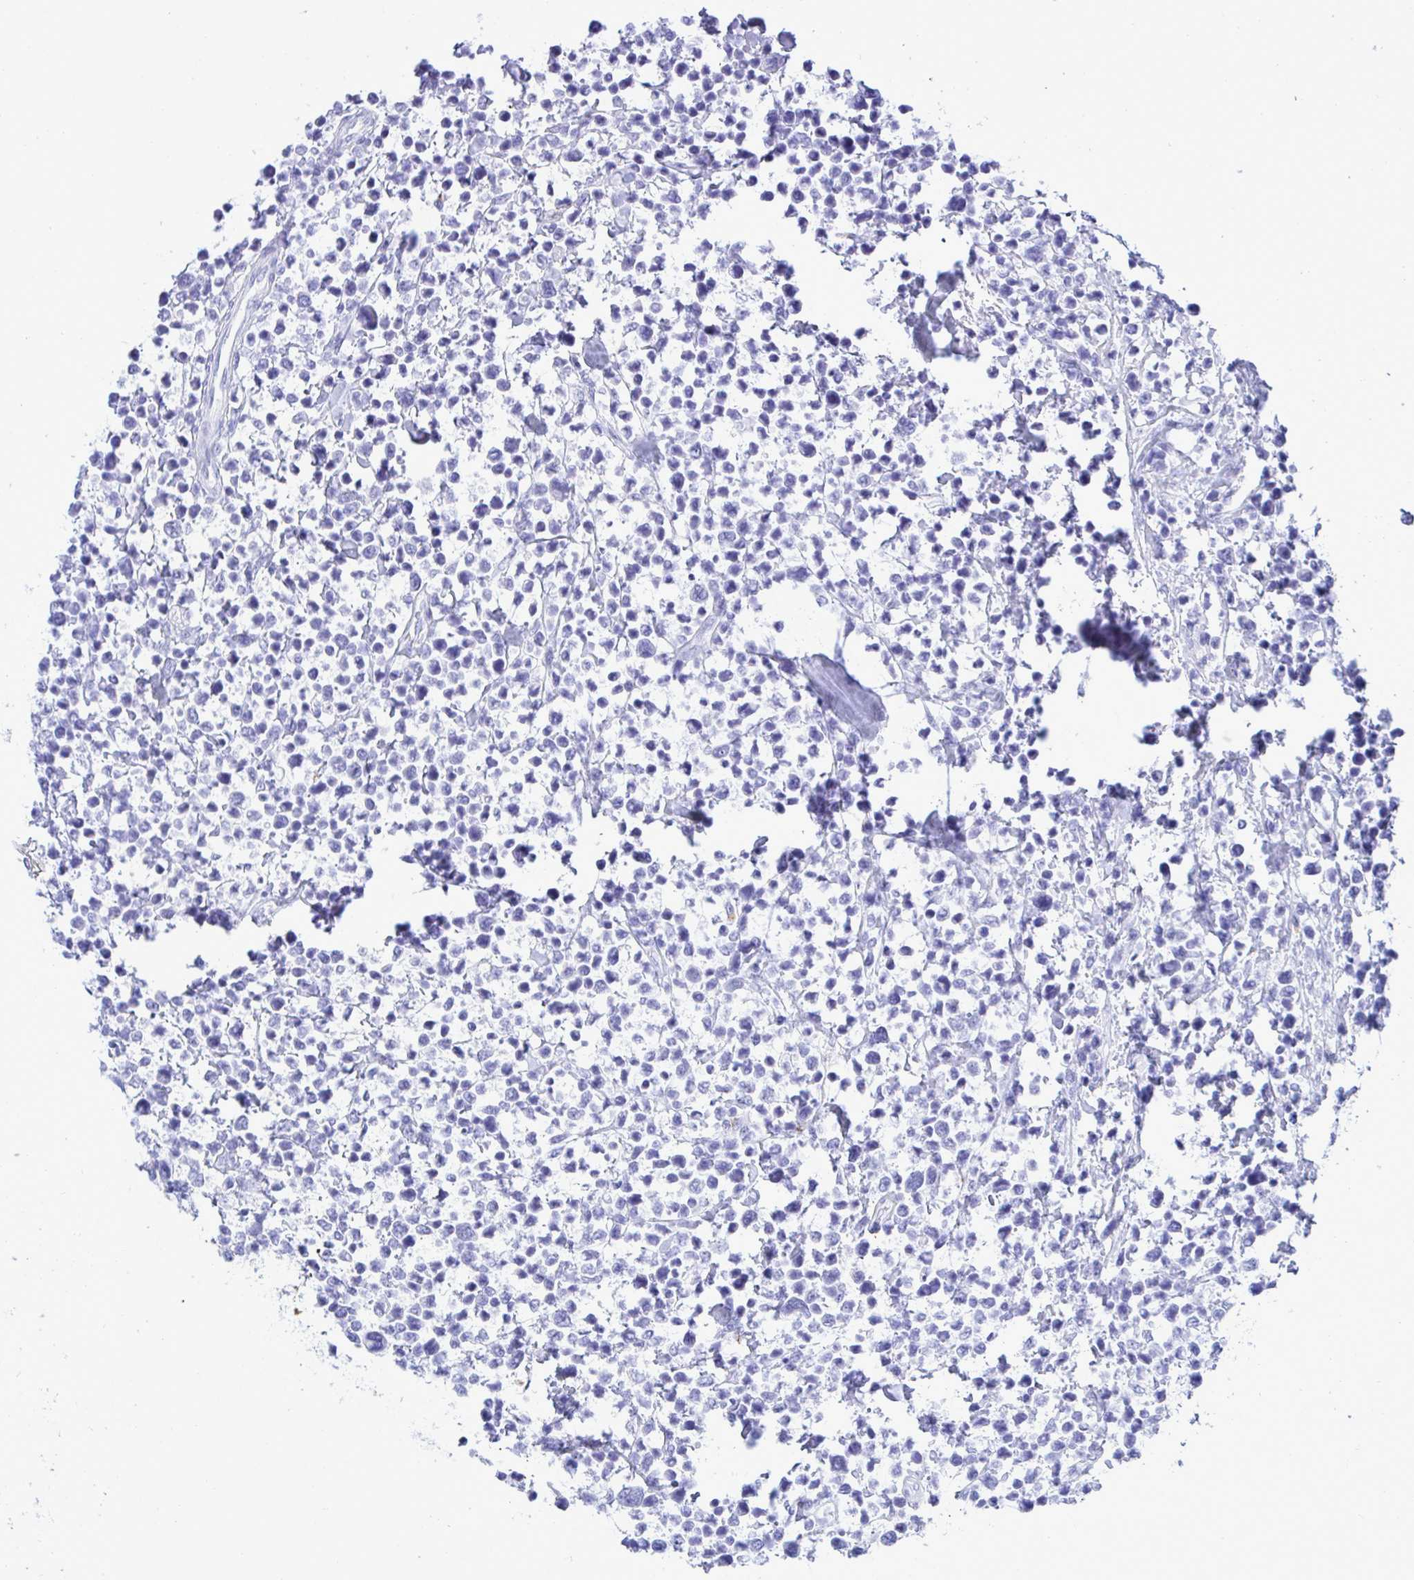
{"staining": {"intensity": "negative", "quantity": "none", "location": "none"}, "tissue": "lymphoma", "cell_type": "Tumor cells", "image_type": "cancer", "snomed": [{"axis": "morphology", "description": "Malignant lymphoma, non-Hodgkin's type, High grade"}, {"axis": "topography", "description": "Soft tissue"}], "caption": "High-grade malignant lymphoma, non-Hodgkin's type stained for a protein using immunohistochemistry reveals no positivity tumor cells.", "gene": "SELENOV", "patient": {"sex": "female", "age": 56}}